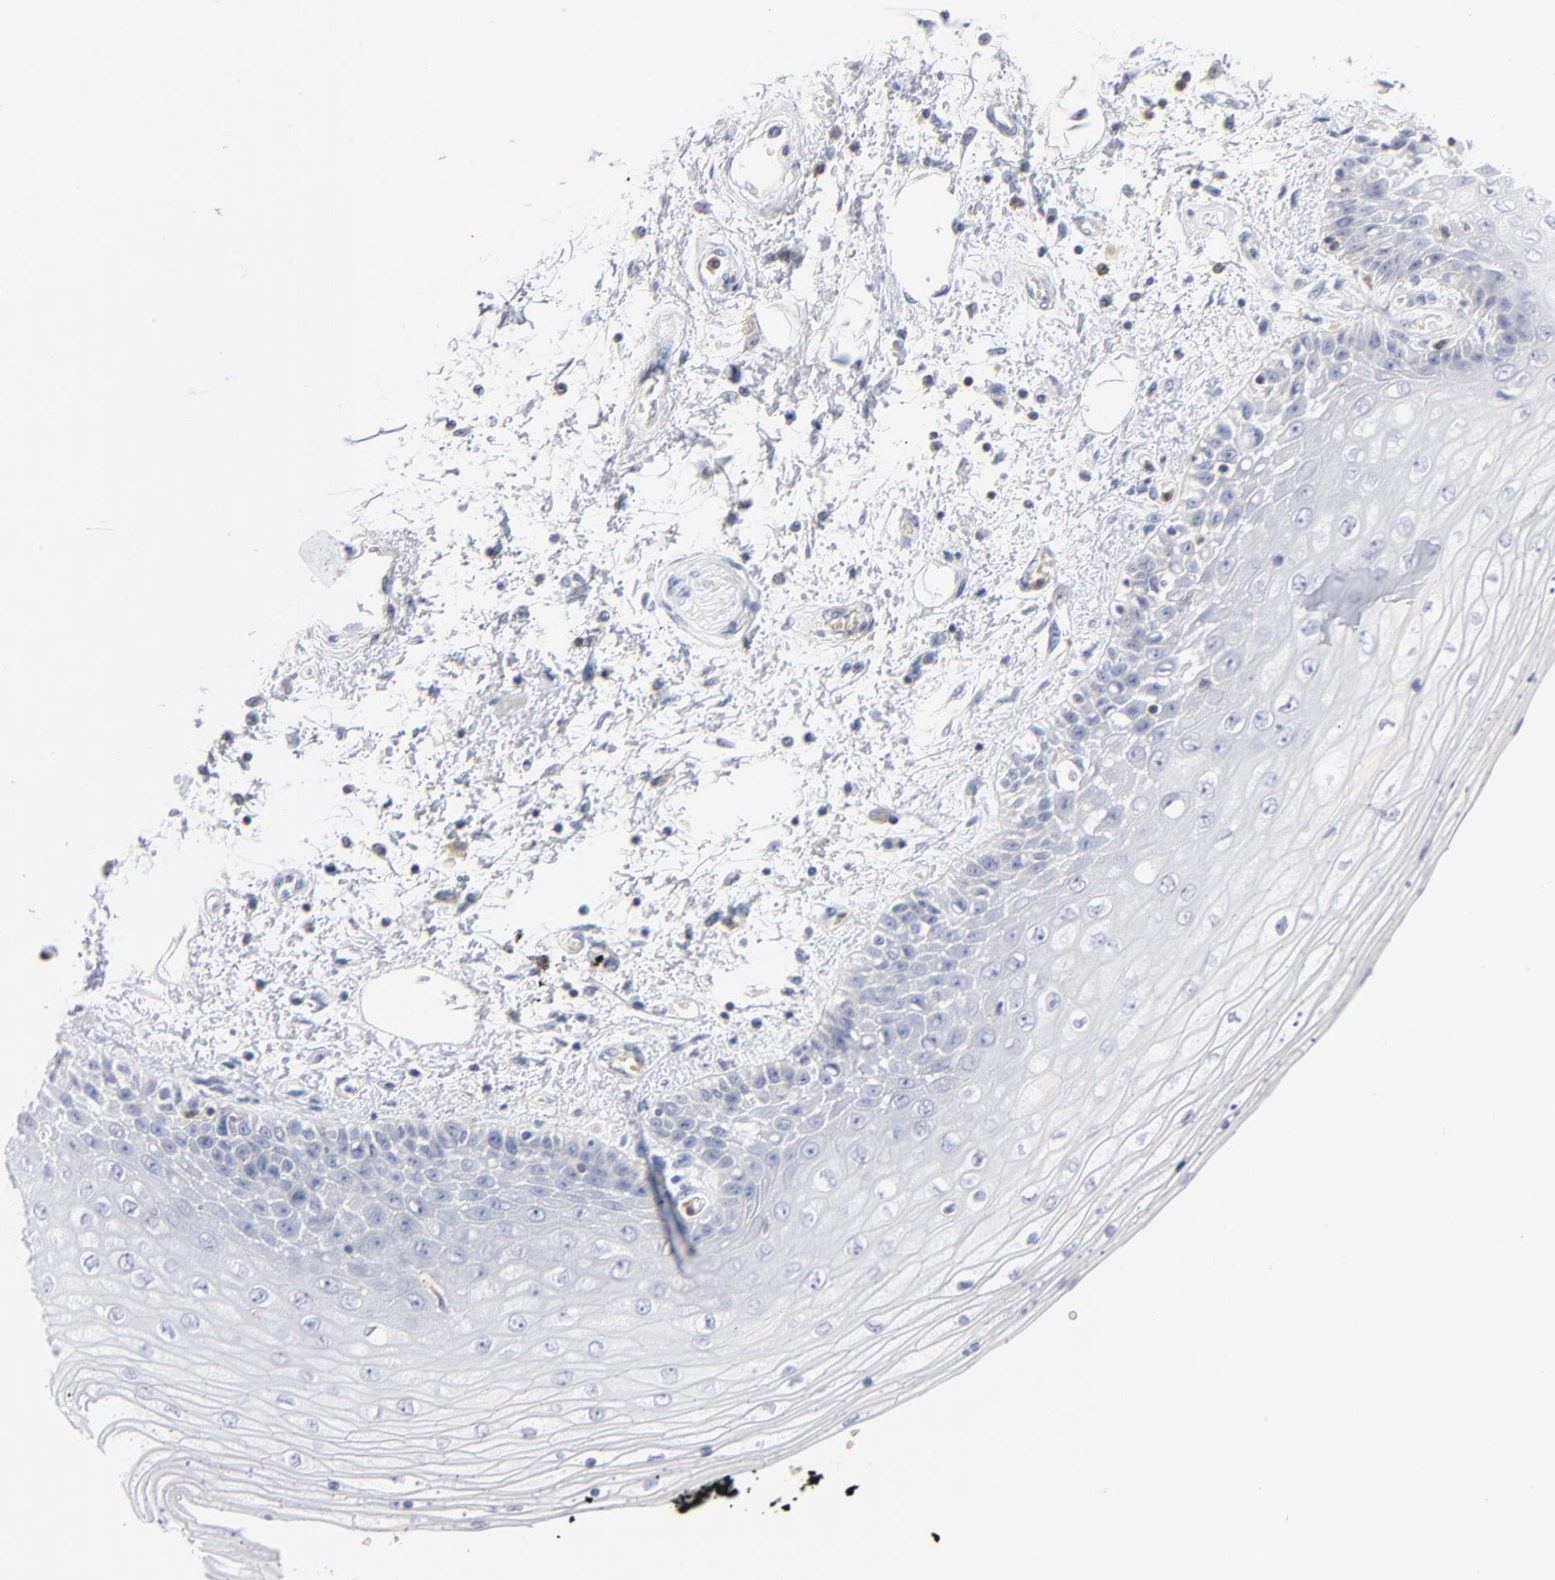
{"staining": {"intensity": "negative", "quantity": "none", "location": "none"}, "tissue": "skin", "cell_type": "Epidermal cells", "image_type": "normal", "snomed": [{"axis": "morphology", "description": "Normal tissue, NOS"}, {"axis": "topography", "description": "Anal"}], "caption": "Human skin stained for a protein using immunohistochemistry (IHC) exhibits no positivity in epidermal cells.", "gene": "PTK2B", "patient": {"sex": "female", "age": 46}}